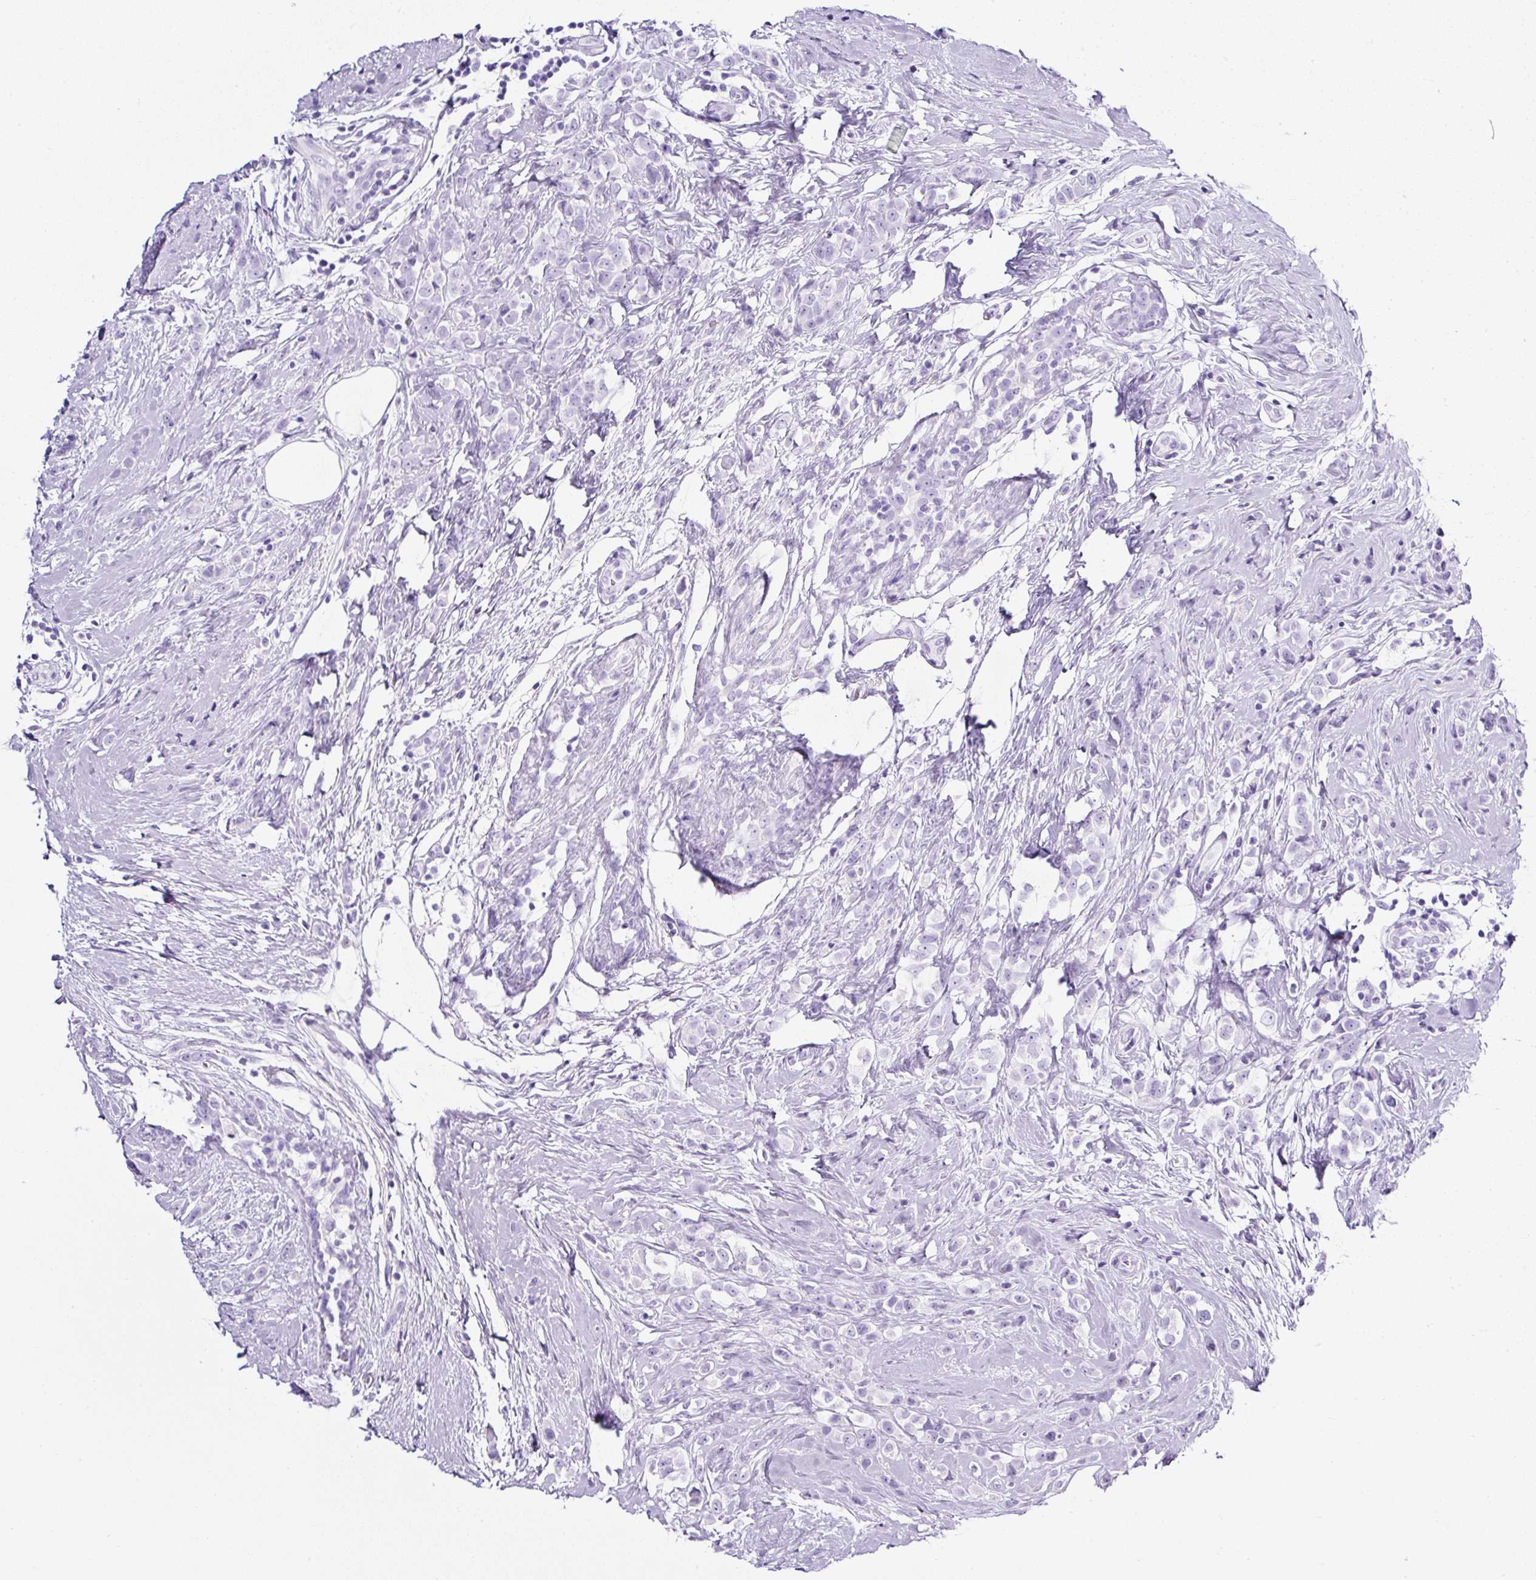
{"staining": {"intensity": "negative", "quantity": "none", "location": "none"}, "tissue": "breast cancer", "cell_type": "Tumor cells", "image_type": "cancer", "snomed": [{"axis": "morphology", "description": "Duct carcinoma"}, {"axis": "topography", "description": "Breast"}], "caption": "Infiltrating ductal carcinoma (breast) was stained to show a protein in brown. There is no significant staining in tumor cells.", "gene": "TMEM200B", "patient": {"sex": "female", "age": 80}}